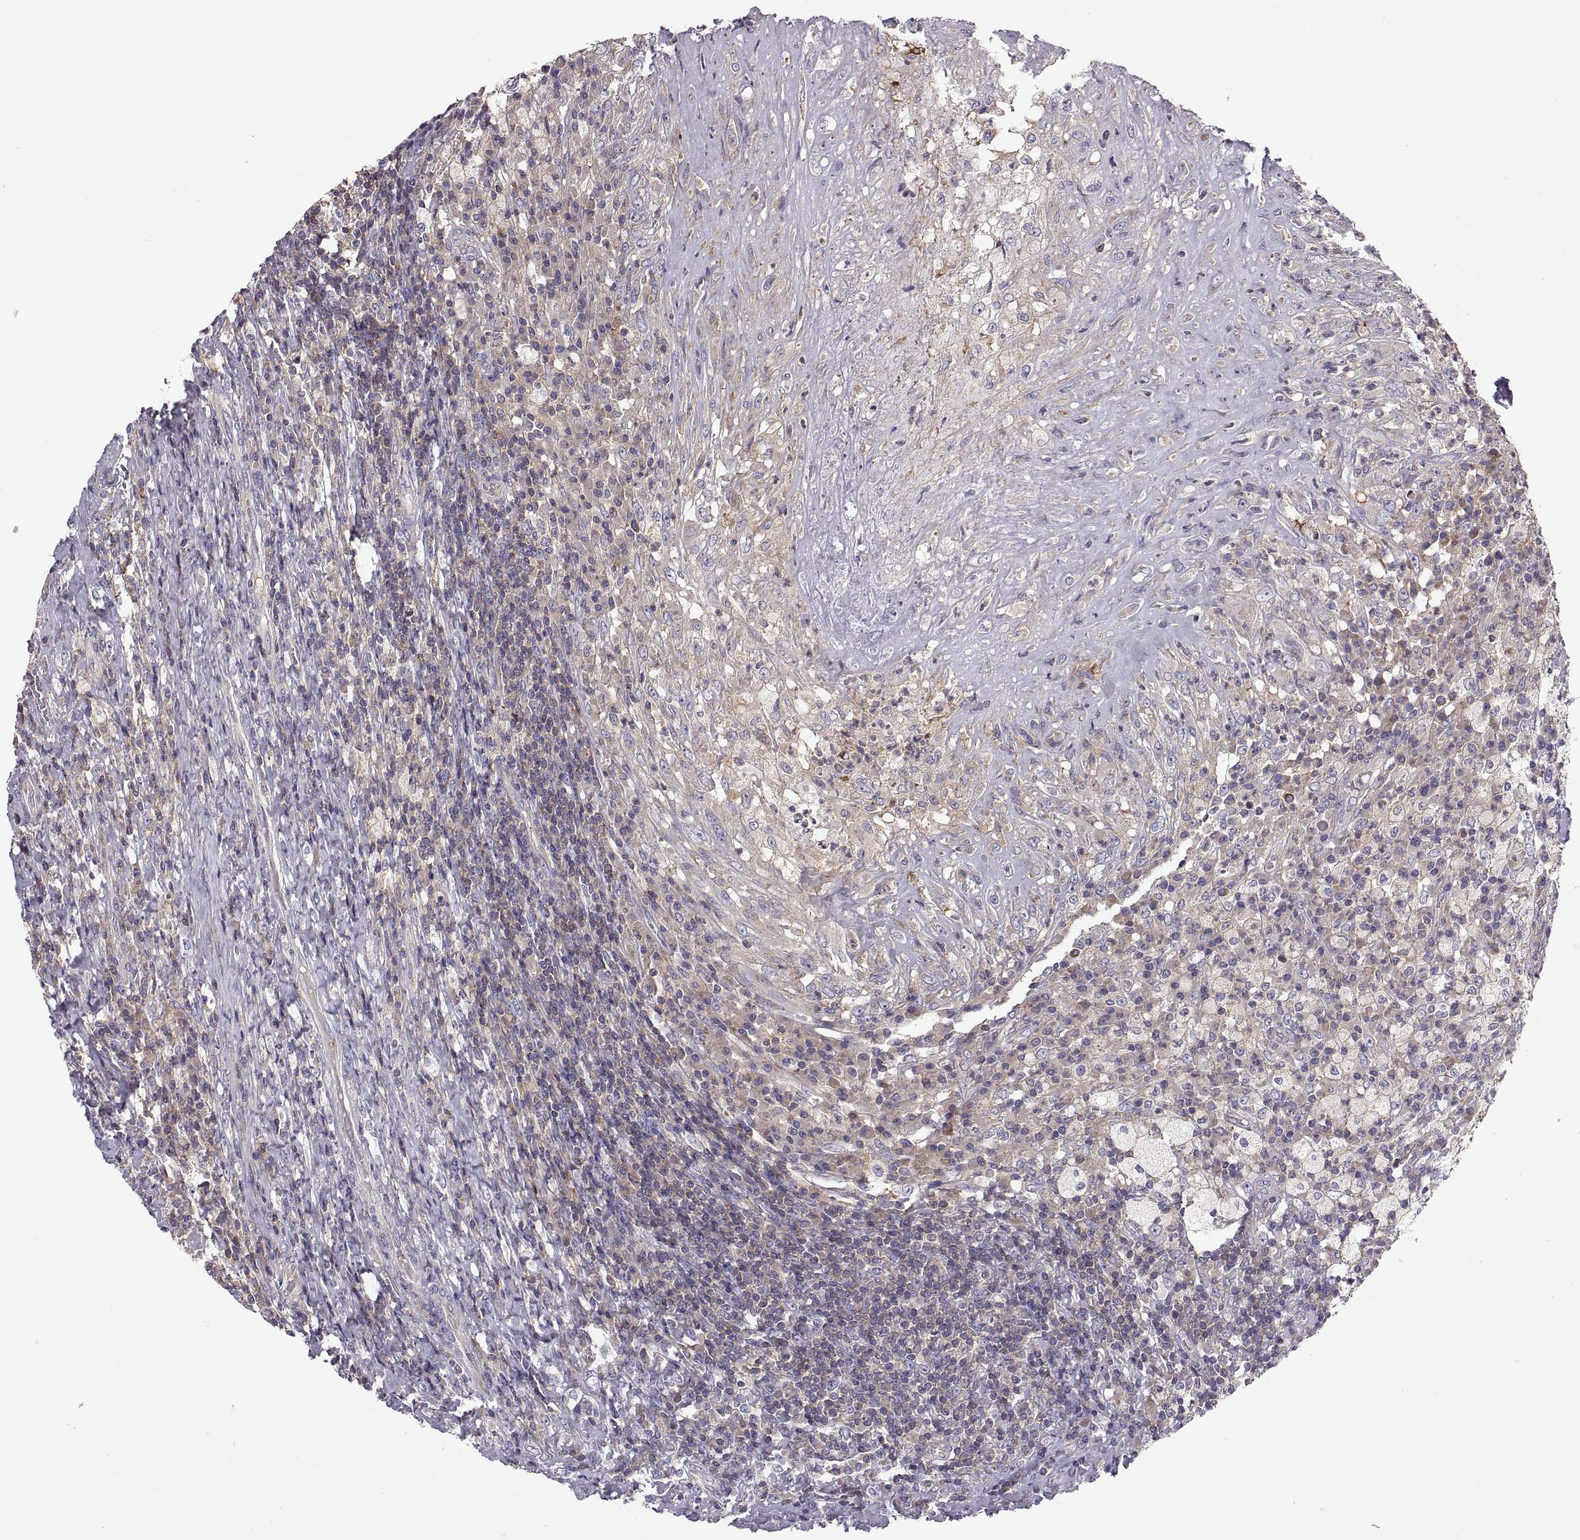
{"staining": {"intensity": "weak", "quantity": ">75%", "location": "cytoplasmic/membranous"}, "tissue": "testis cancer", "cell_type": "Tumor cells", "image_type": "cancer", "snomed": [{"axis": "morphology", "description": "Necrosis, NOS"}, {"axis": "morphology", "description": "Carcinoma, Embryonal, NOS"}, {"axis": "topography", "description": "Testis"}], "caption": "The immunohistochemical stain shows weak cytoplasmic/membranous staining in tumor cells of testis cancer (embryonal carcinoma) tissue.", "gene": "SPATA32", "patient": {"sex": "male", "age": 19}}